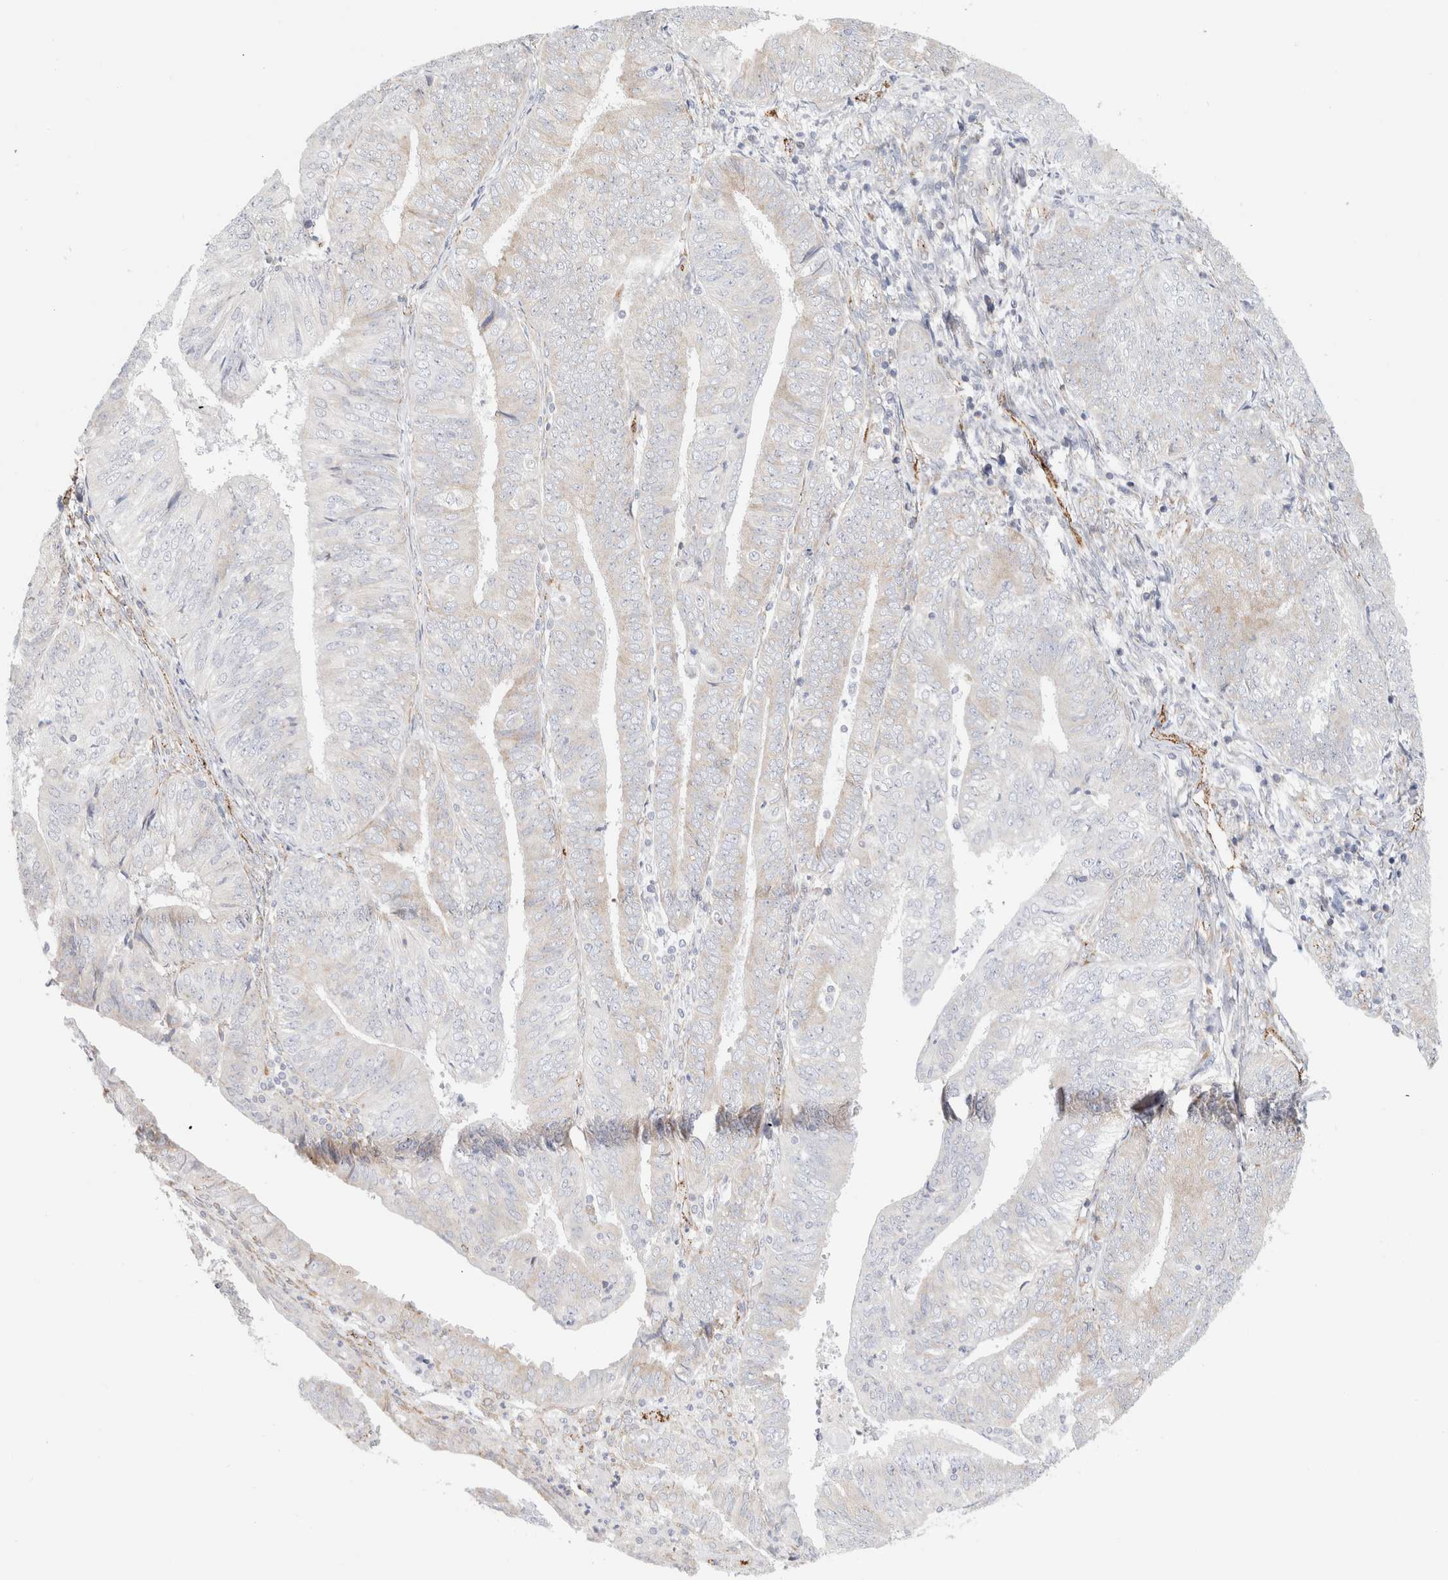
{"staining": {"intensity": "weak", "quantity": "<25%", "location": "cytoplasmic/membranous"}, "tissue": "endometrial cancer", "cell_type": "Tumor cells", "image_type": "cancer", "snomed": [{"axis": "morphology", "description": "Adenocarcinoma, NOS"}, {"axis": "topography", "description": "Endometrium"}], "caption": "High power microscopy micrograph of an immunohistochemistry (IHC) photomicrograph of endometrial cancer, revealing no significant staining in tumor cells.", "gene": "CNPY4", "patient": {"sex": "female", "age": 58}}